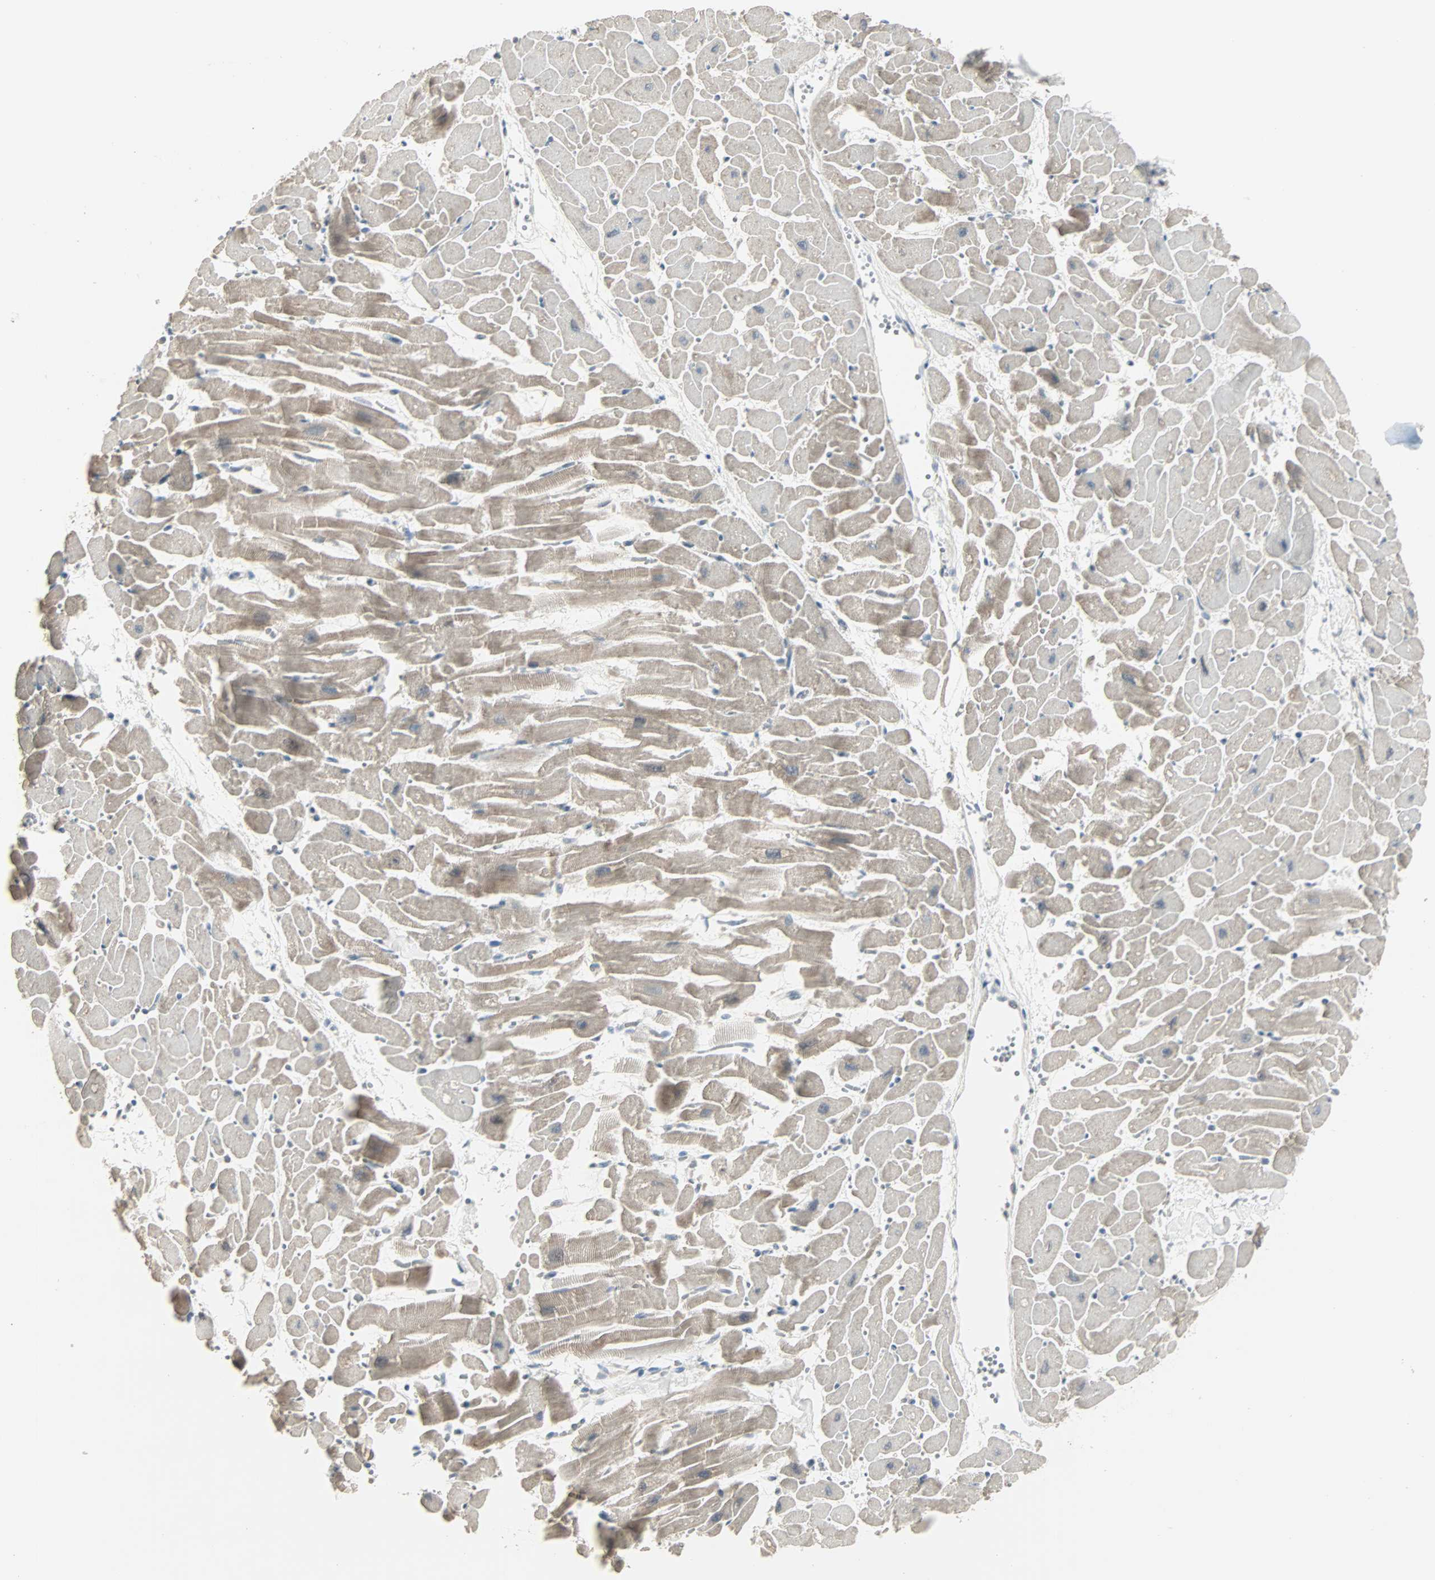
{"staining": {"intensity": "weak", "quantity": ">75%", "location": "cytoplasmic/membranous"}, "tissue": "heart muscle", "cell_type": "Cardiomyocytes", "image_type": "normal", "snomed": [{"axis": "morphology", "description": "Normal tissue, NOS"}, {"axis": "topography", "description": "Heart"}], "caption": "The micrograph reveals staining of normal heart muscle, revealing weak cytoplasmic/membranous protein positivity (brown color) within cardiomyocytes.", "gene": "KDM4A", "patient": {"sex": "female", "age": 19}}